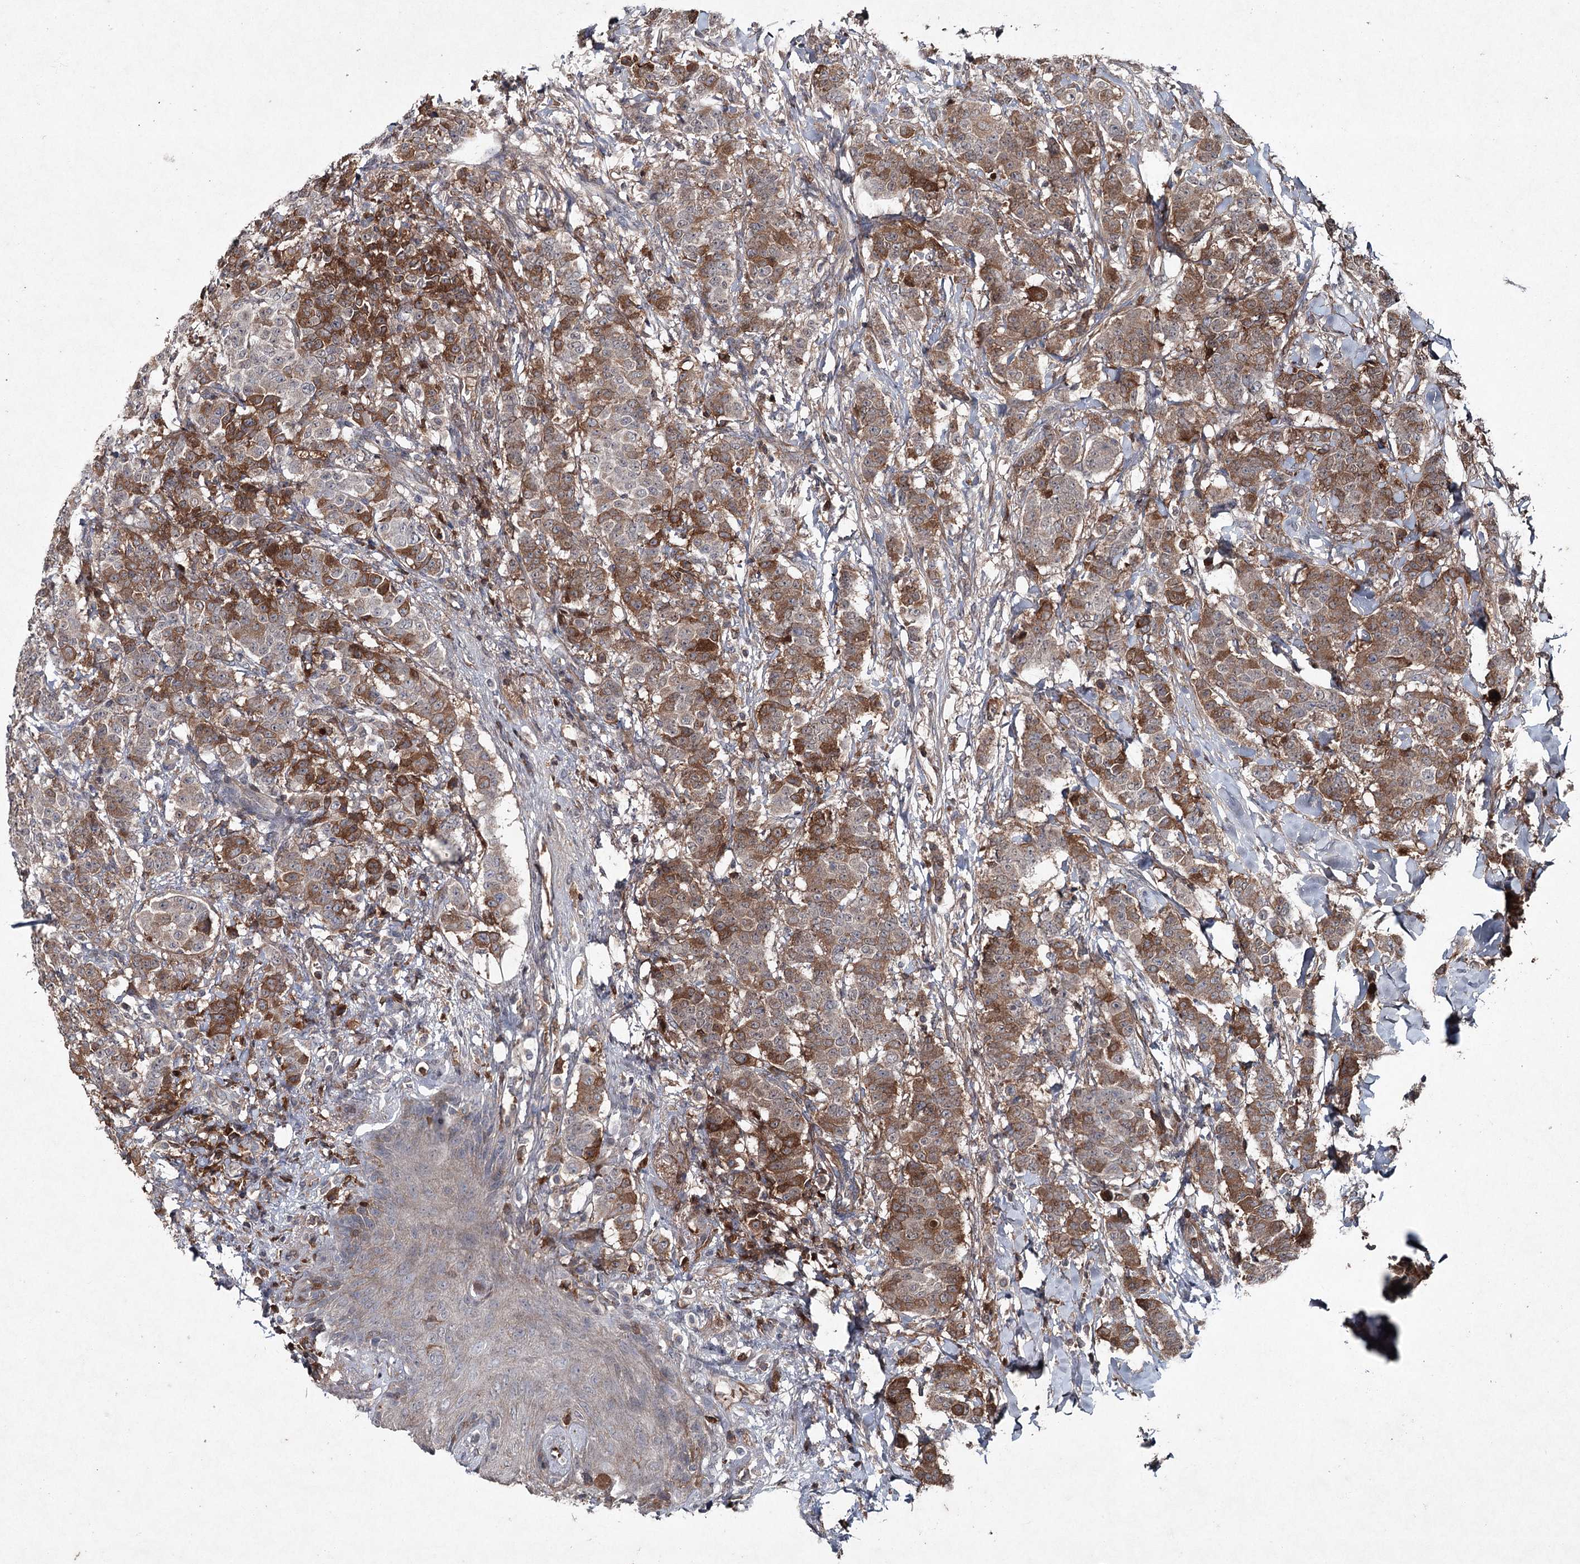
{"staining": {"intensity": "moderate", "quantity": ">75%", "location": "cytoplasmic/membranous"}, "tissue": "breast cancer", "cell_type": "Tumor cells", "image_type": "cancer", "snomed": [{"axis": "morphology", "description": "Duct carcinoma"}, {"axis": "topography", "description": "Breast"}], "caption": "Human infiltrating ductal carcinoma (breast) stained for a protein (brown) reveals moderate cytoplasmic/membranous positive expression in approximately >75% of tumor cells.", "gene": "PGLYRP2", "patient": {"sex": "female", "age": 40}}